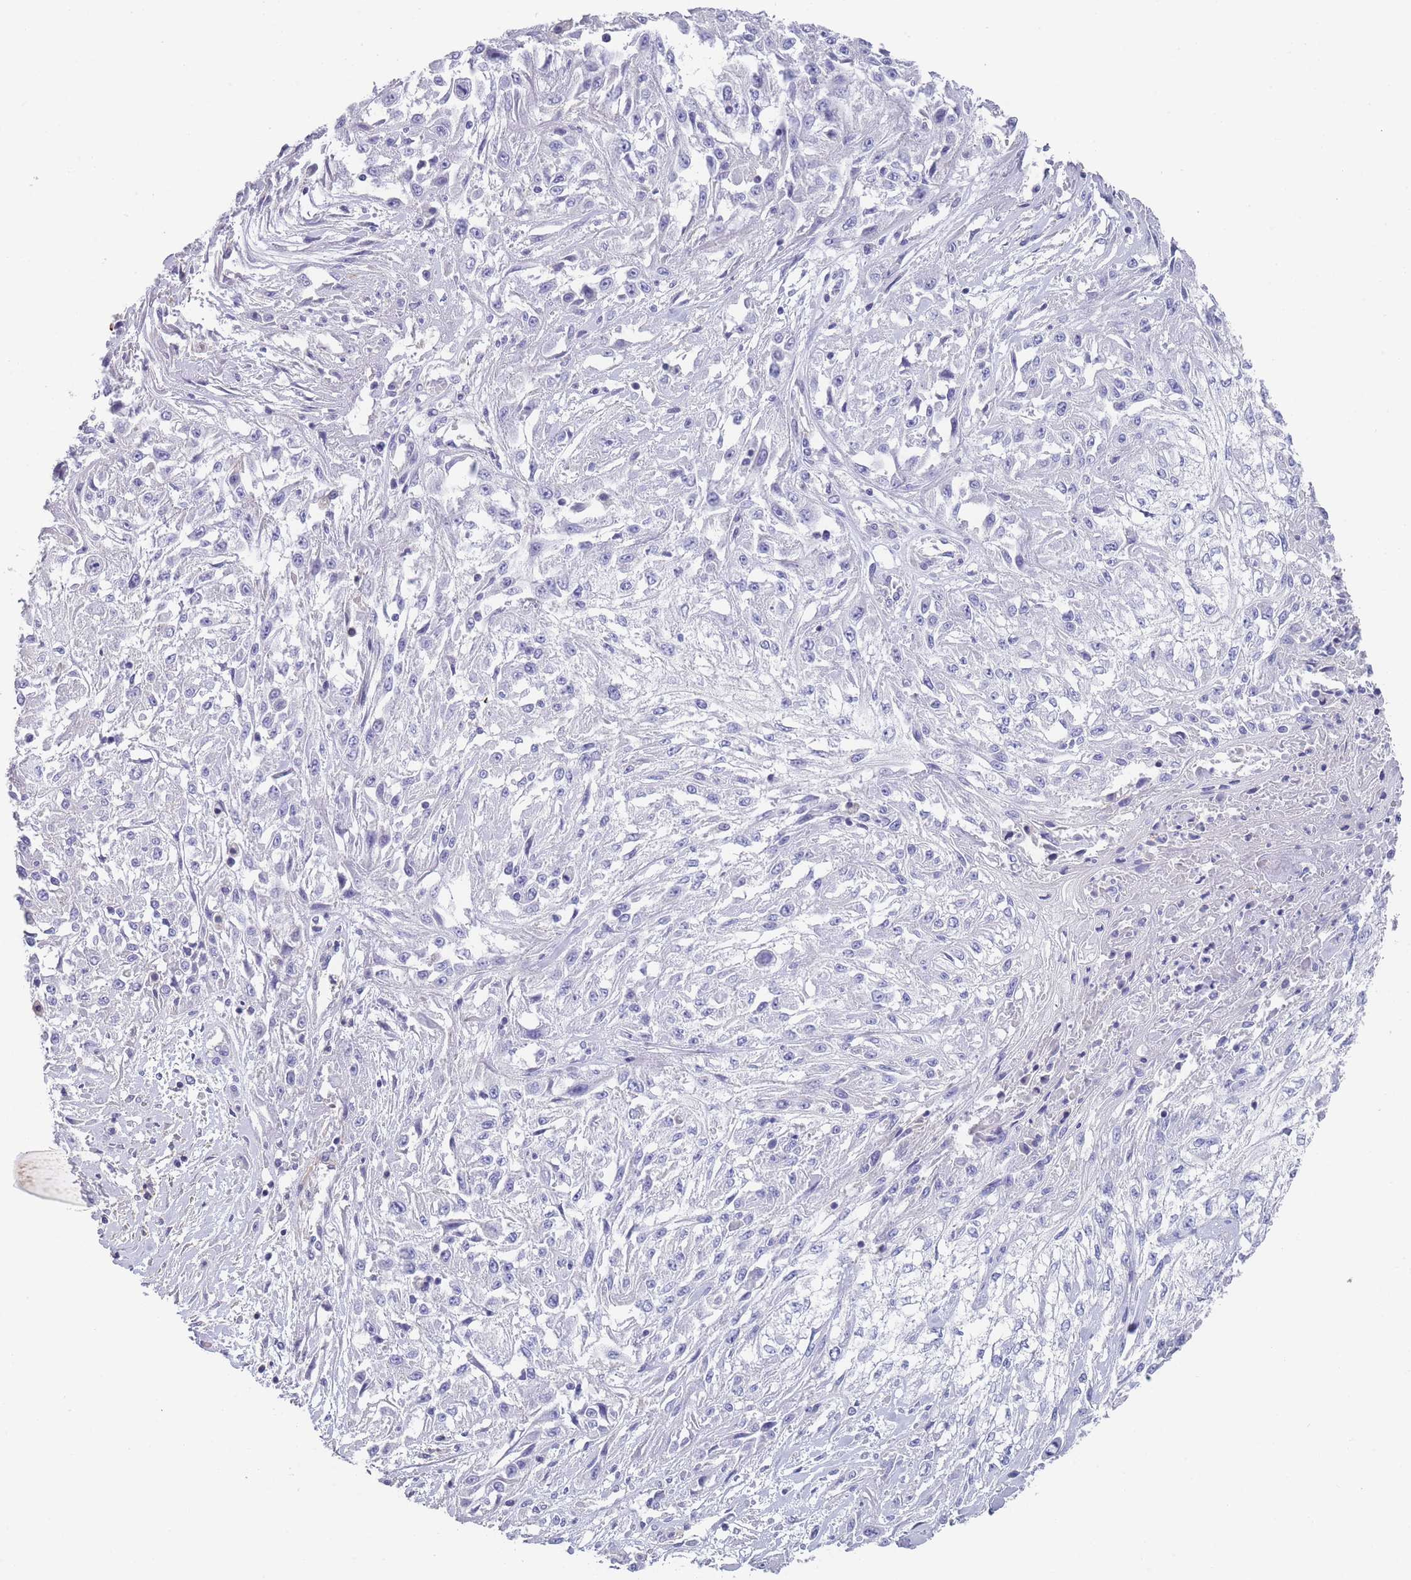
{"staining": {"intensity": "negative", "quantity": "none", "location": "none"}, "tissue": "skin cancer", "cell_type": "Tumor cells", "image_type": "cancer", "snomed": [{"axis": "morphology", "description": "Squamous cell carcinoma, NOS"}, {"axis": "morphology", "description": "Squamous cell carcinoma, metastatic, NOS"}, {"axis": "topography", "description": "Skin"}, {"axis": "topography", "description": "Lymph node"}], "caption": "The photomicrograph displays no significant staining in tumor cells of skin squamous cell carcinoma. (Brightfield microscopy of DAB (3,3'-diaminobenzidine) IHC at high magnification).", "gene": "SCCPDH", "patient": {"sex": "male", "age": 75}}